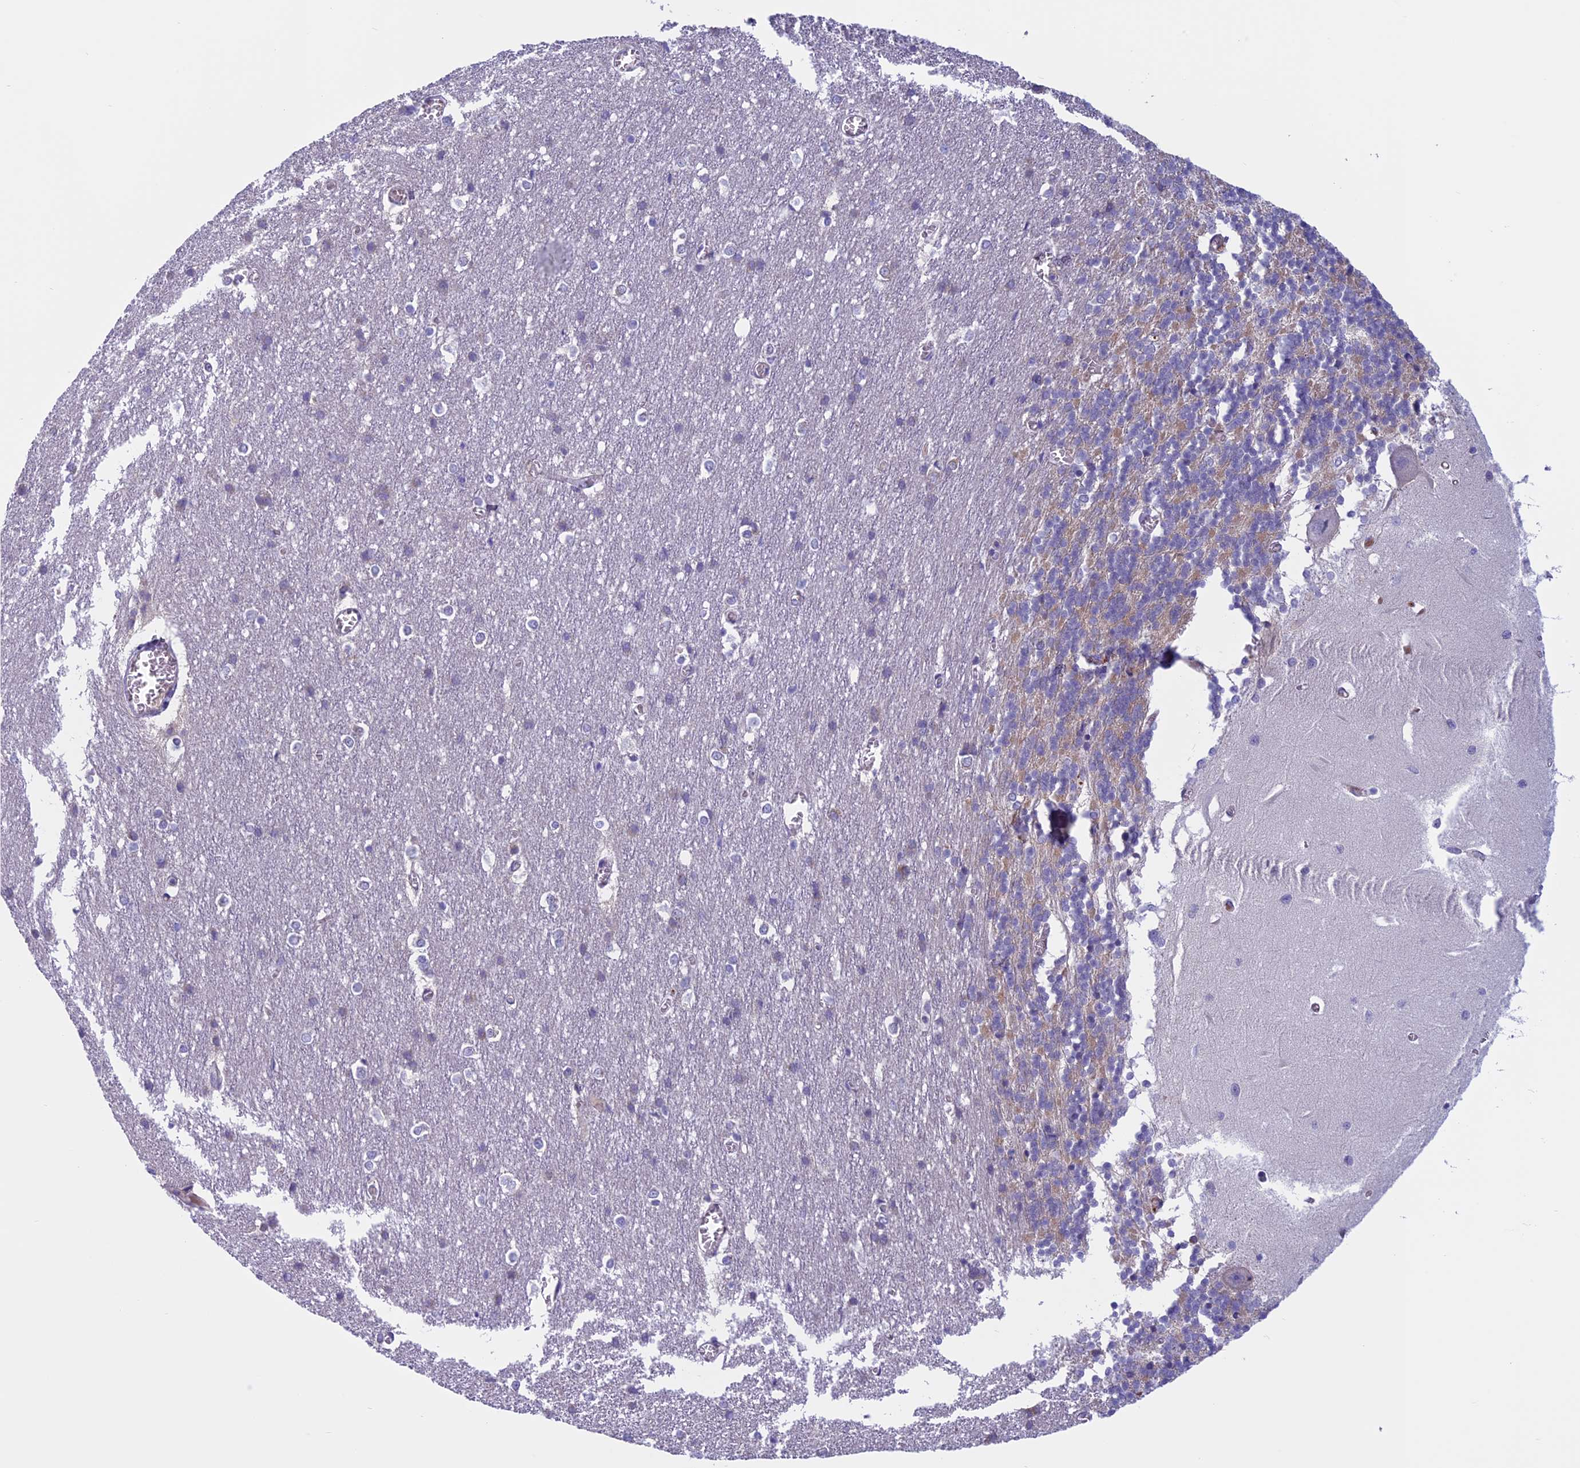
{"staining": {"intensity": "weak", "quantity": "<25%", "location": "cytoplasmic/membranous"}, "tissue": "cerebellum", "cell_type": "Cells in granular layer", "image_type": "normal", "snomed": [{"axis": "morphology", "description": "Normal tissue, NOS"}, {"axis": "topography", "description": "Cerebellum"}], "caption": "Immunohistochemistry of benign human cerebellum demonstrates no expression in cells in granular layer.", "gene": "ANGPTL2", "patient": {"sex": "male", "age": 37}}